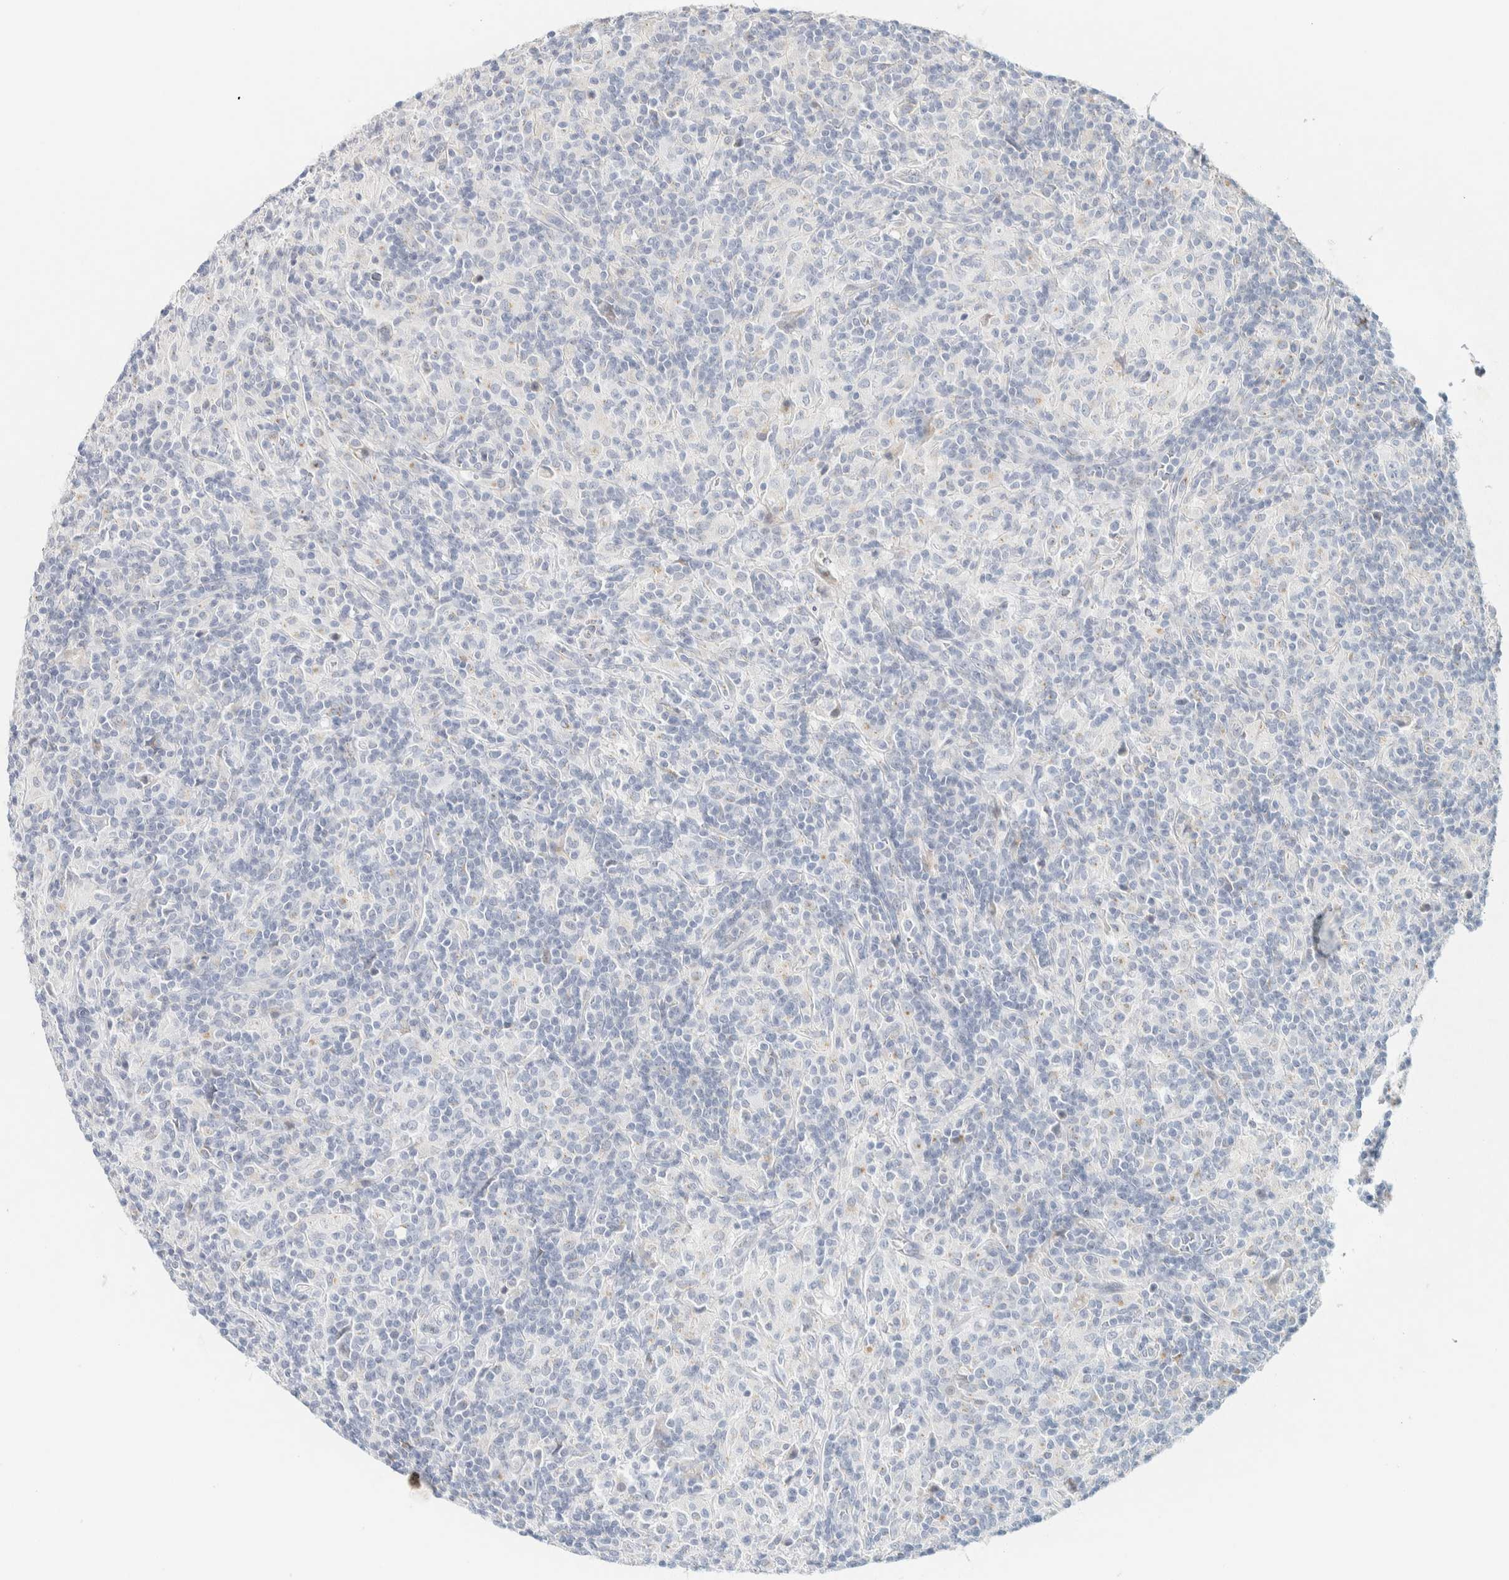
{"staining": {"intensity": "negative", "quantity": "none", "location": "none"}, "tissue": "lymphoma", "cell_type": "Tumor cells", "image_type": "cancer", "snomed": [{"axis": "morphology", "description": "Hodgkin's disease, NOS"}, {"axis": "topography", "description": "Lymph node"}], "caption": "Immunohistochemistry (IHC) micrograph of neoplastic tissue: human Hodgkin's disease stained with DAB exhibits no significant protein positivity in tumor cells.", "gene": "SPNS3", "patient": {"sex": "male", "age": 70}}